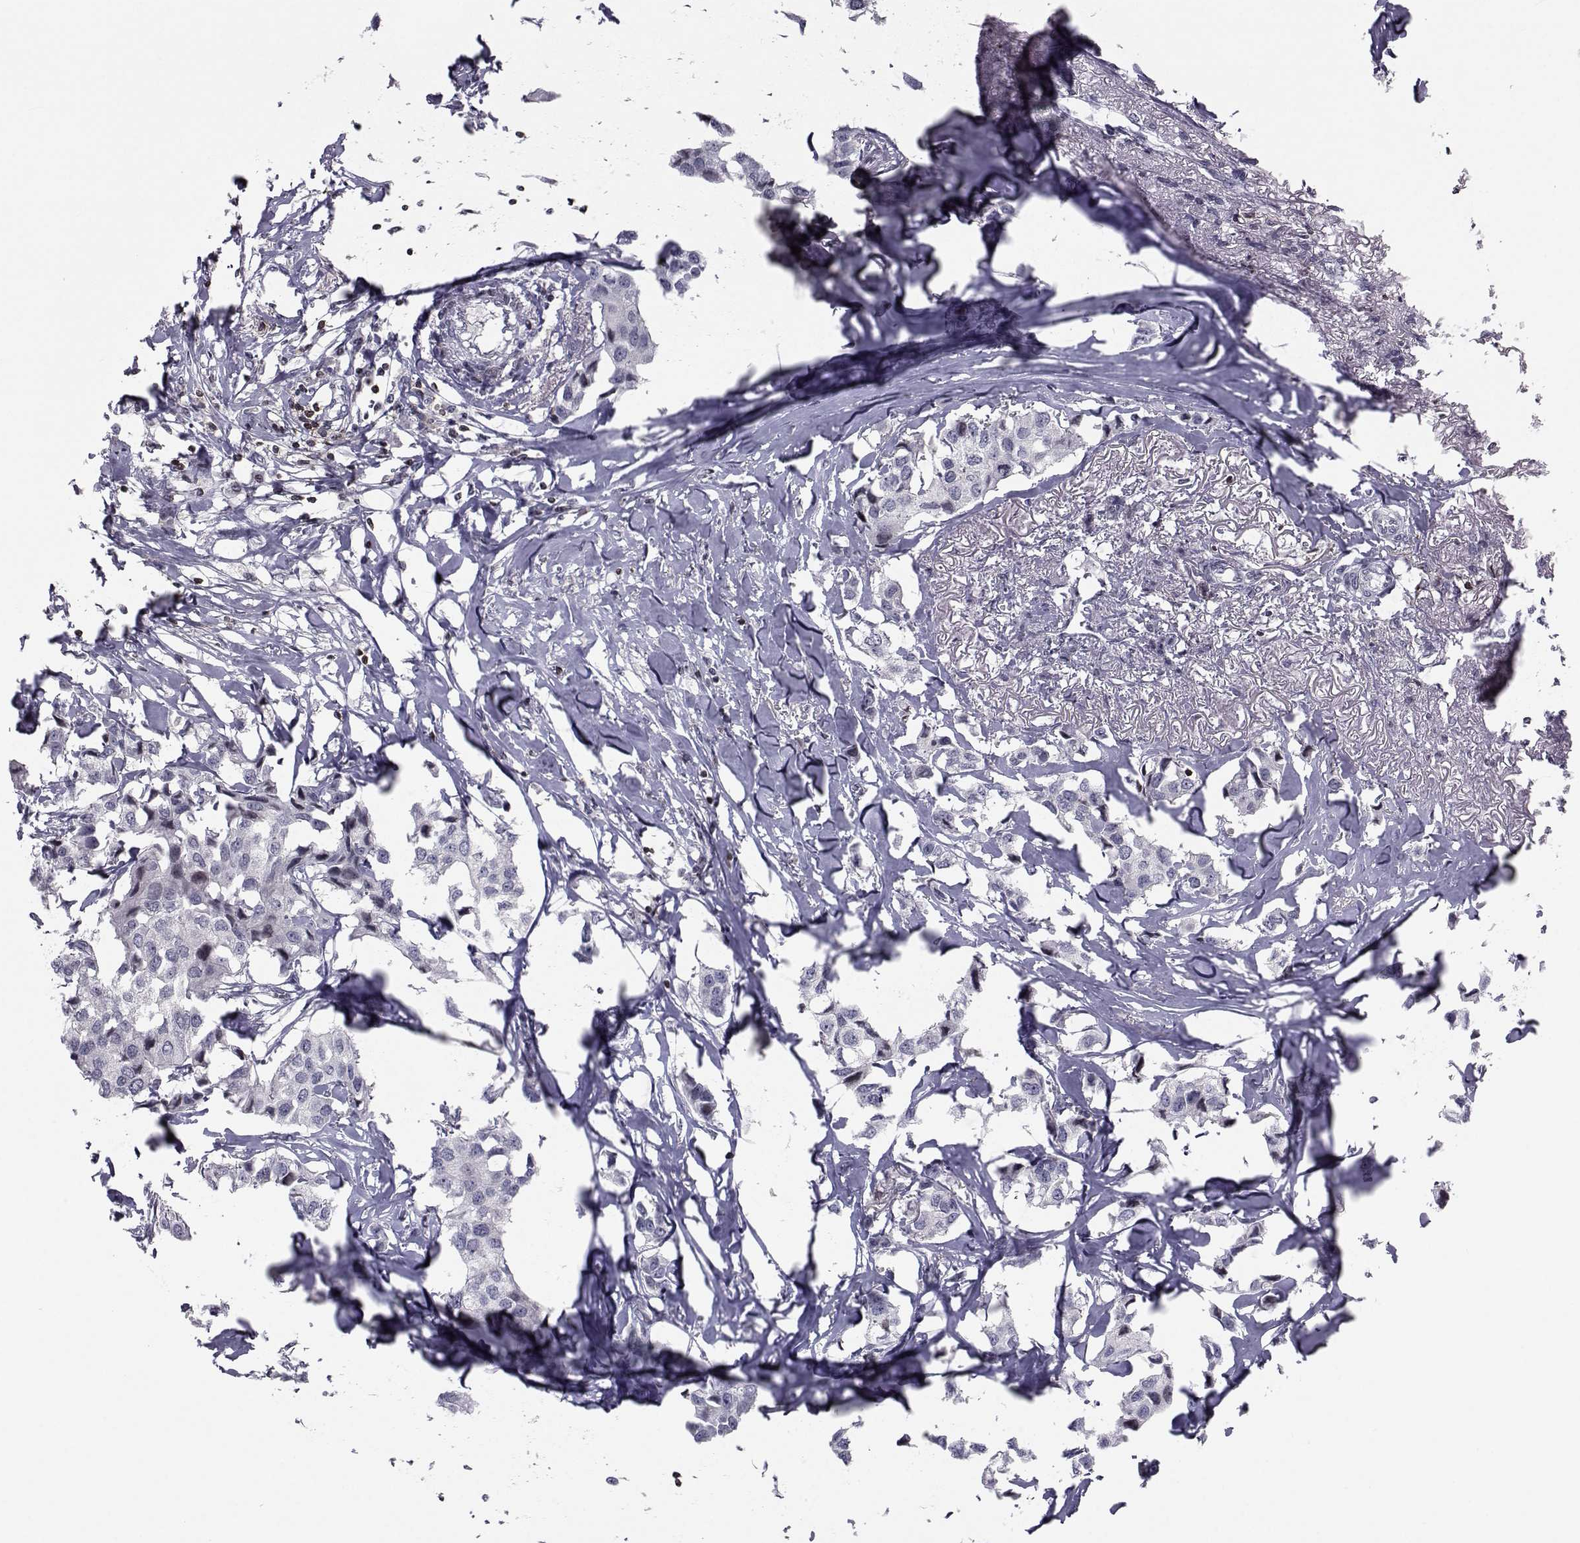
{"staining": {"intensity": "negative", "quantity": "none", "location": "none"}, "tissue": "breast cancer", "cell_type": "Tumor cells", "image_type": "cancer", "snomed": [{"axis": "morphology", "description": "Duct carcinoma"}, {"axis": "topography", "description": "Breast"}], "caption": "High power microscopy photomicrograph of an IHC micrograph of intraductal carcinoma (breast), revealing no significant expression in tumor cells.", "gene": "PCP4L1", "patient": {"sex": "female", "age": 80}}